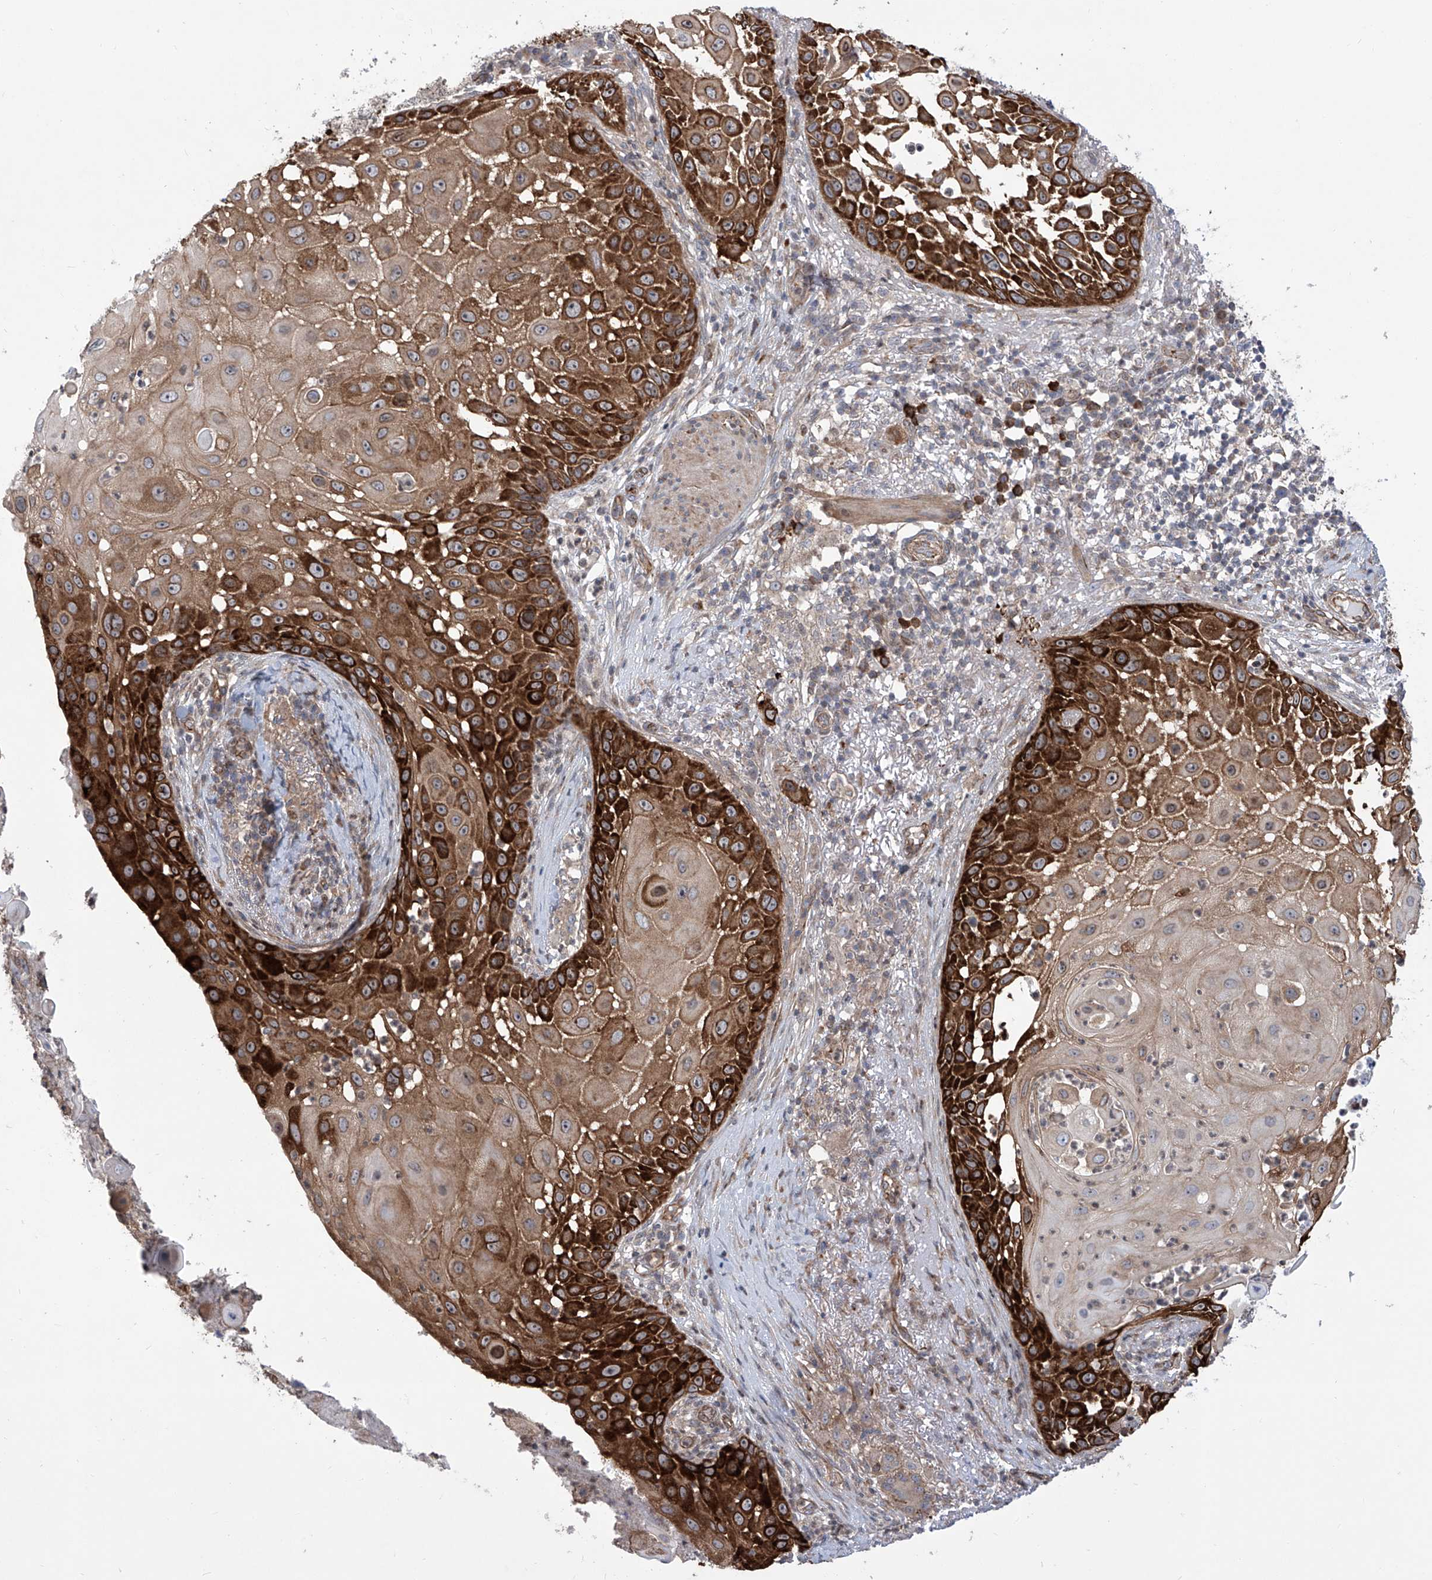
{"staining": {"intensity": "strong", "quantity": ">75%", "location": "cytoplasmic/membranous"}, "tissue": "skin cancer", "cell_type": "Tumor cells", "image_type": "cancer", "snomed": [{"axis": "morphology", "description": "Squamous cell carcinoma, NOS"}, {"axis": "topography", "description": "Skin"}], "caption": "Protein expression analysis of skin cancer displays strong cytoplasmic/membranous expression in about >75% of tumor cells. (Stains: DAB in brown, nuclei in blue, Microscopy: brightfield microscopy at high magnification).", "gene": "APAF1", "patient": {"sex": "female", "age": 44}}